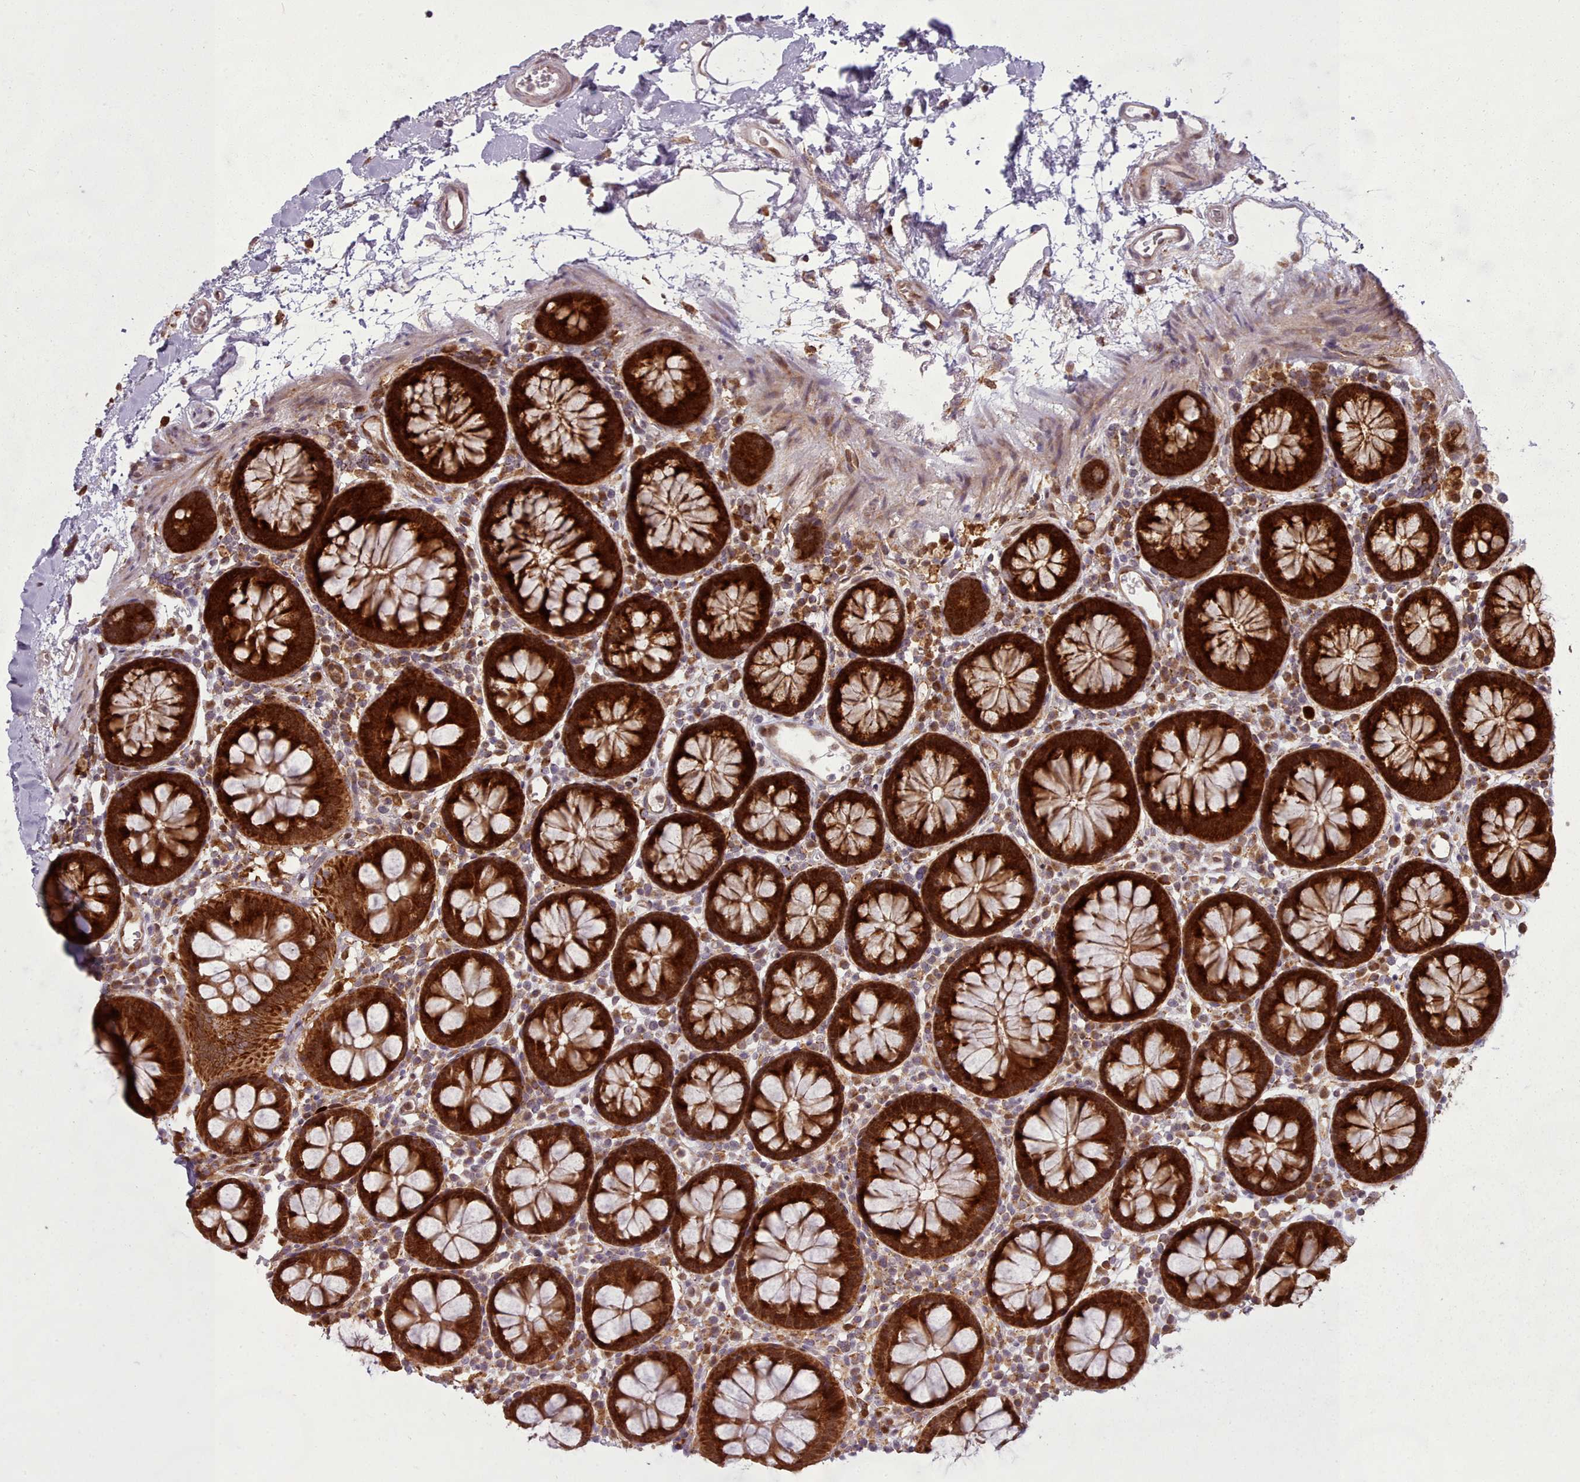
{"staining": {"intensity": "moderate", "quantity": ">75%", "location": "cytoplasmic/membranous,nuclear"}, "tissue": "colon", "cell_type": "Endothelial cells", "image_type": "normal", "snomed": [{"axis": "morphology", "description": "Normal tissue, NOS"}, {"axis": "topography", "description": "Colon"}], "caption": "A medium amount of moderate cytoplasmic/membranous,nuclear staining is identified in about >75% of endothelial cells in benign colon.", "gene": "LGALS9B", "patient": {"sex": "male", "age": 75}}